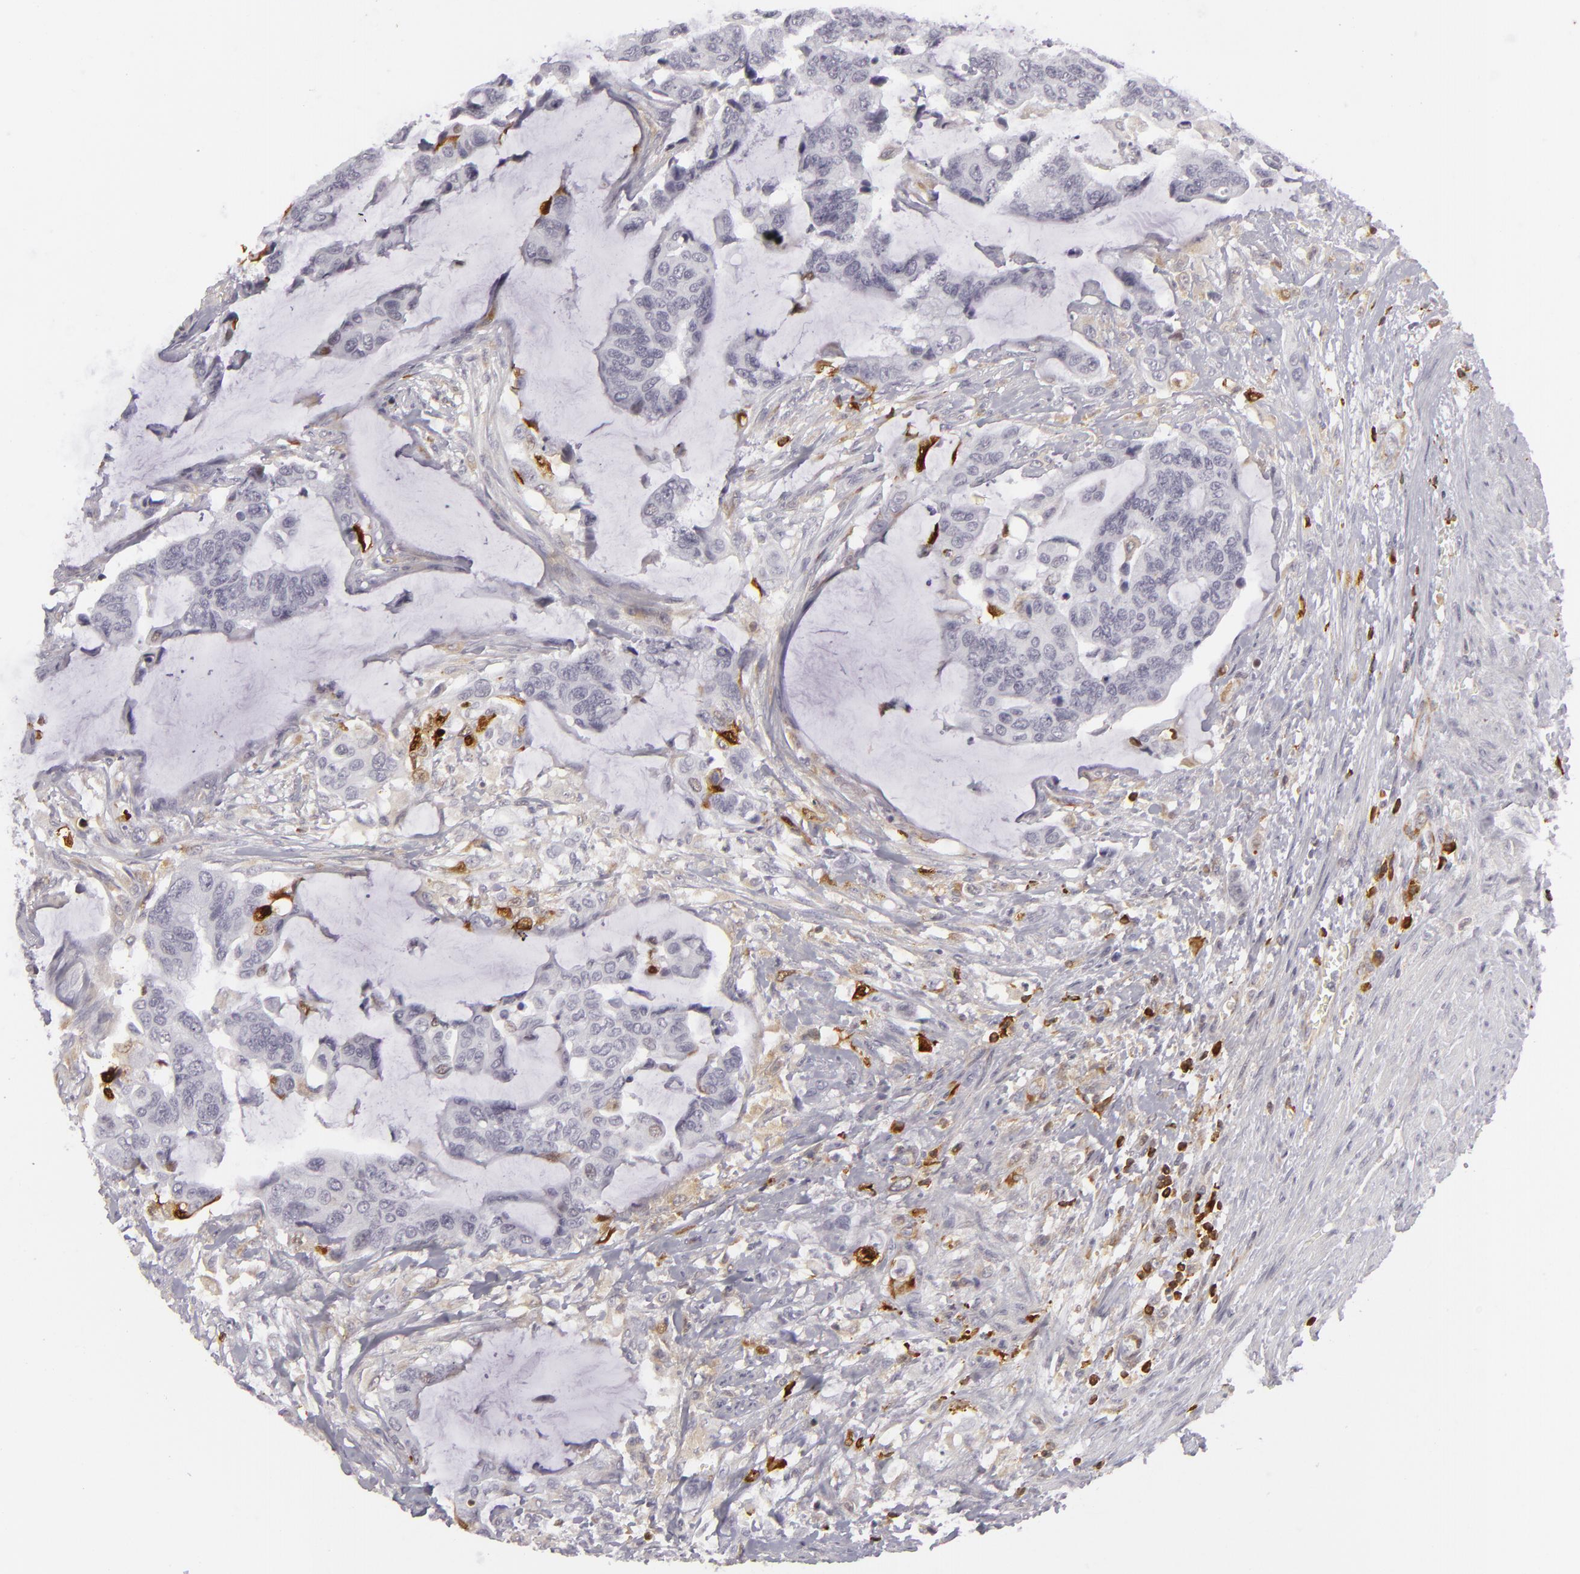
{"staining": {"intensity": "negative", "quantity": "none", "location": "none"}, "tissue": "colorectal cancer", "cell_type": "Tumor cells", "image_type": "cancer", "snomed": [{"axis": "morphology", "description": "Adenocarcinoma, NOS"}, {"axis": "topography", "description": "Rectum"}], "caption": "This histopathology image is of colorectal cancer stained with immunohistochemistry (IHC) to label a protein in brown with the nuclei are counter-stained blue. There is no positivity in tumor cells.", "gene": "APOBEC3G", "patient": {"sex": "female", "age": 59}}